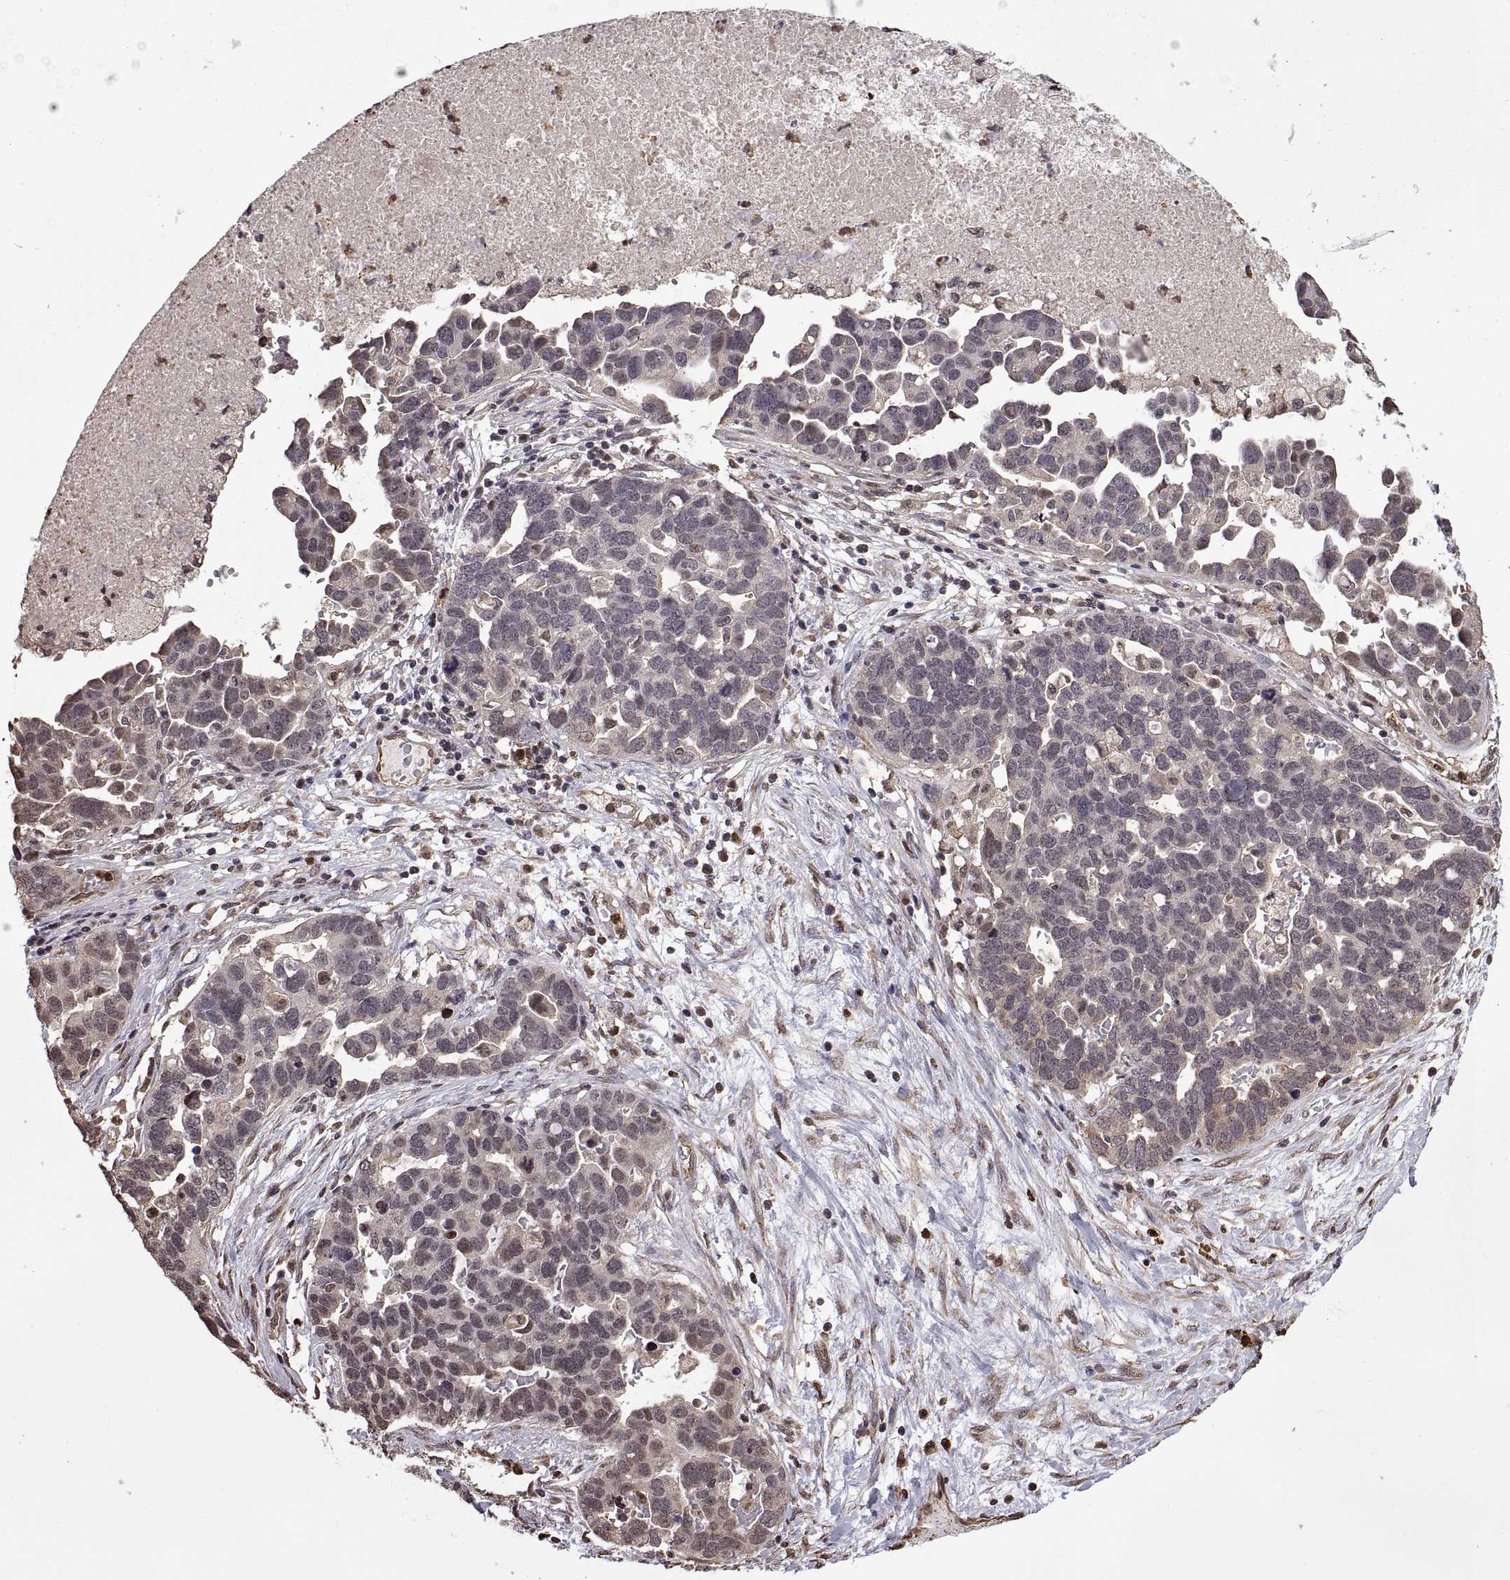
{"staining": {"intensity": "negative", "quantity": "none", "location": "none"}, "tissue": "ovarian cancer", "cell_type": "Tumor cells", "image_type": "cancer", "snomed": [{"axis": "morphology", "description": "Cystadenocarcinoma, serous, NOS"}, {"axis": "topography", "description": "Ovary"}], "caption": "Image shows no protein expression in tumor cells of ovarian cancer (serous cystadenocarcinoma) tissue.", "gene": "ARRB1", "patient": {"sex": "female", "age": 54}}